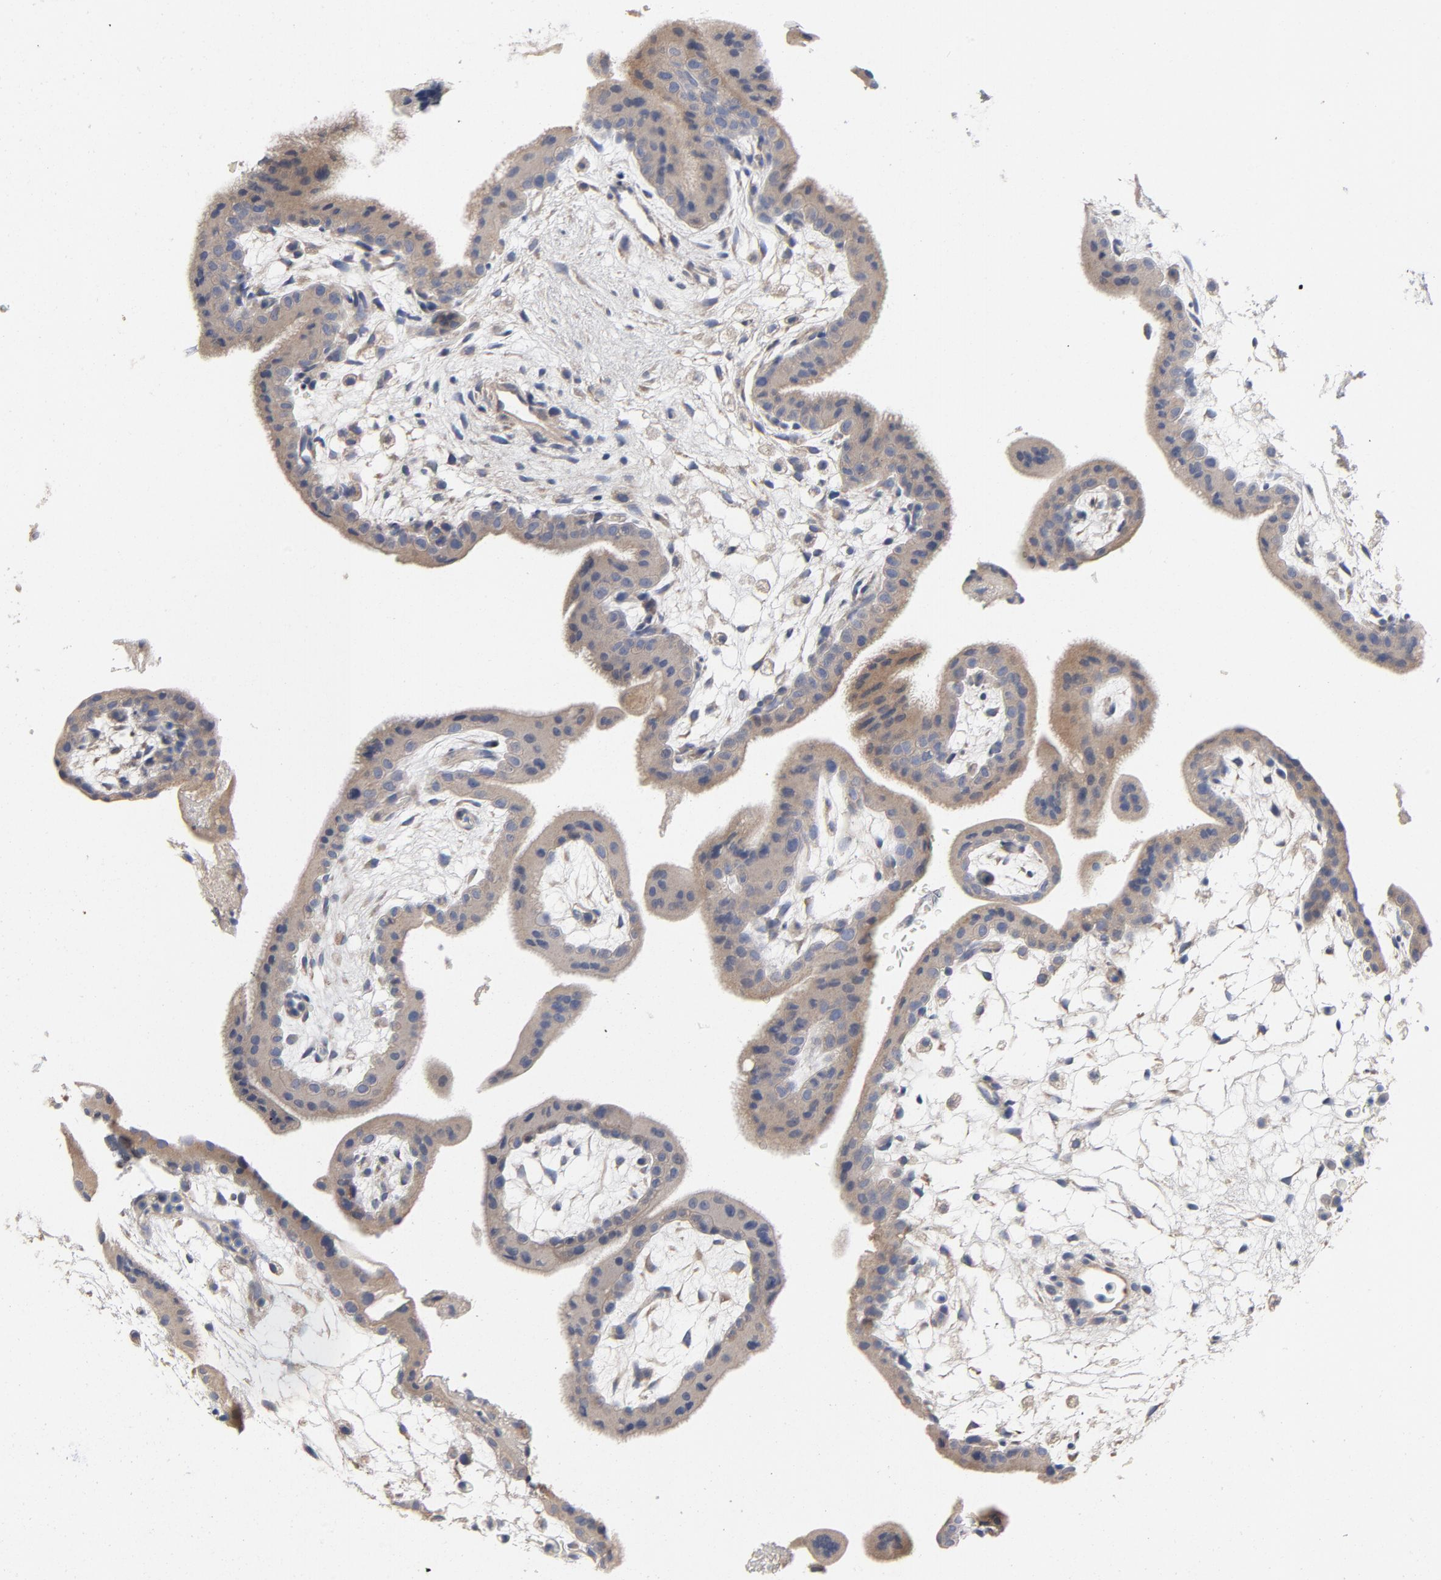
{"staining": {"intensity": "weak", "quantity": ">75%", "location": "cytoplasmic/membranous"}, "tissue": "placenta", "cell_type": "Decidual cells", "image_type": "normal", "snomed": [{"axis": "morphology", "description": "Normal tissue, NOS"}, {"axis": "topography", "description": "Placenta"}], "caption": "Immunohistochemical staining of unremarkable human placenta reveals low levels of weak cytoplasmic/membranous staining in about >75% of decidual cells.", "gene": "CCDC134", "patient": {"sex": "female", "age": 35}}